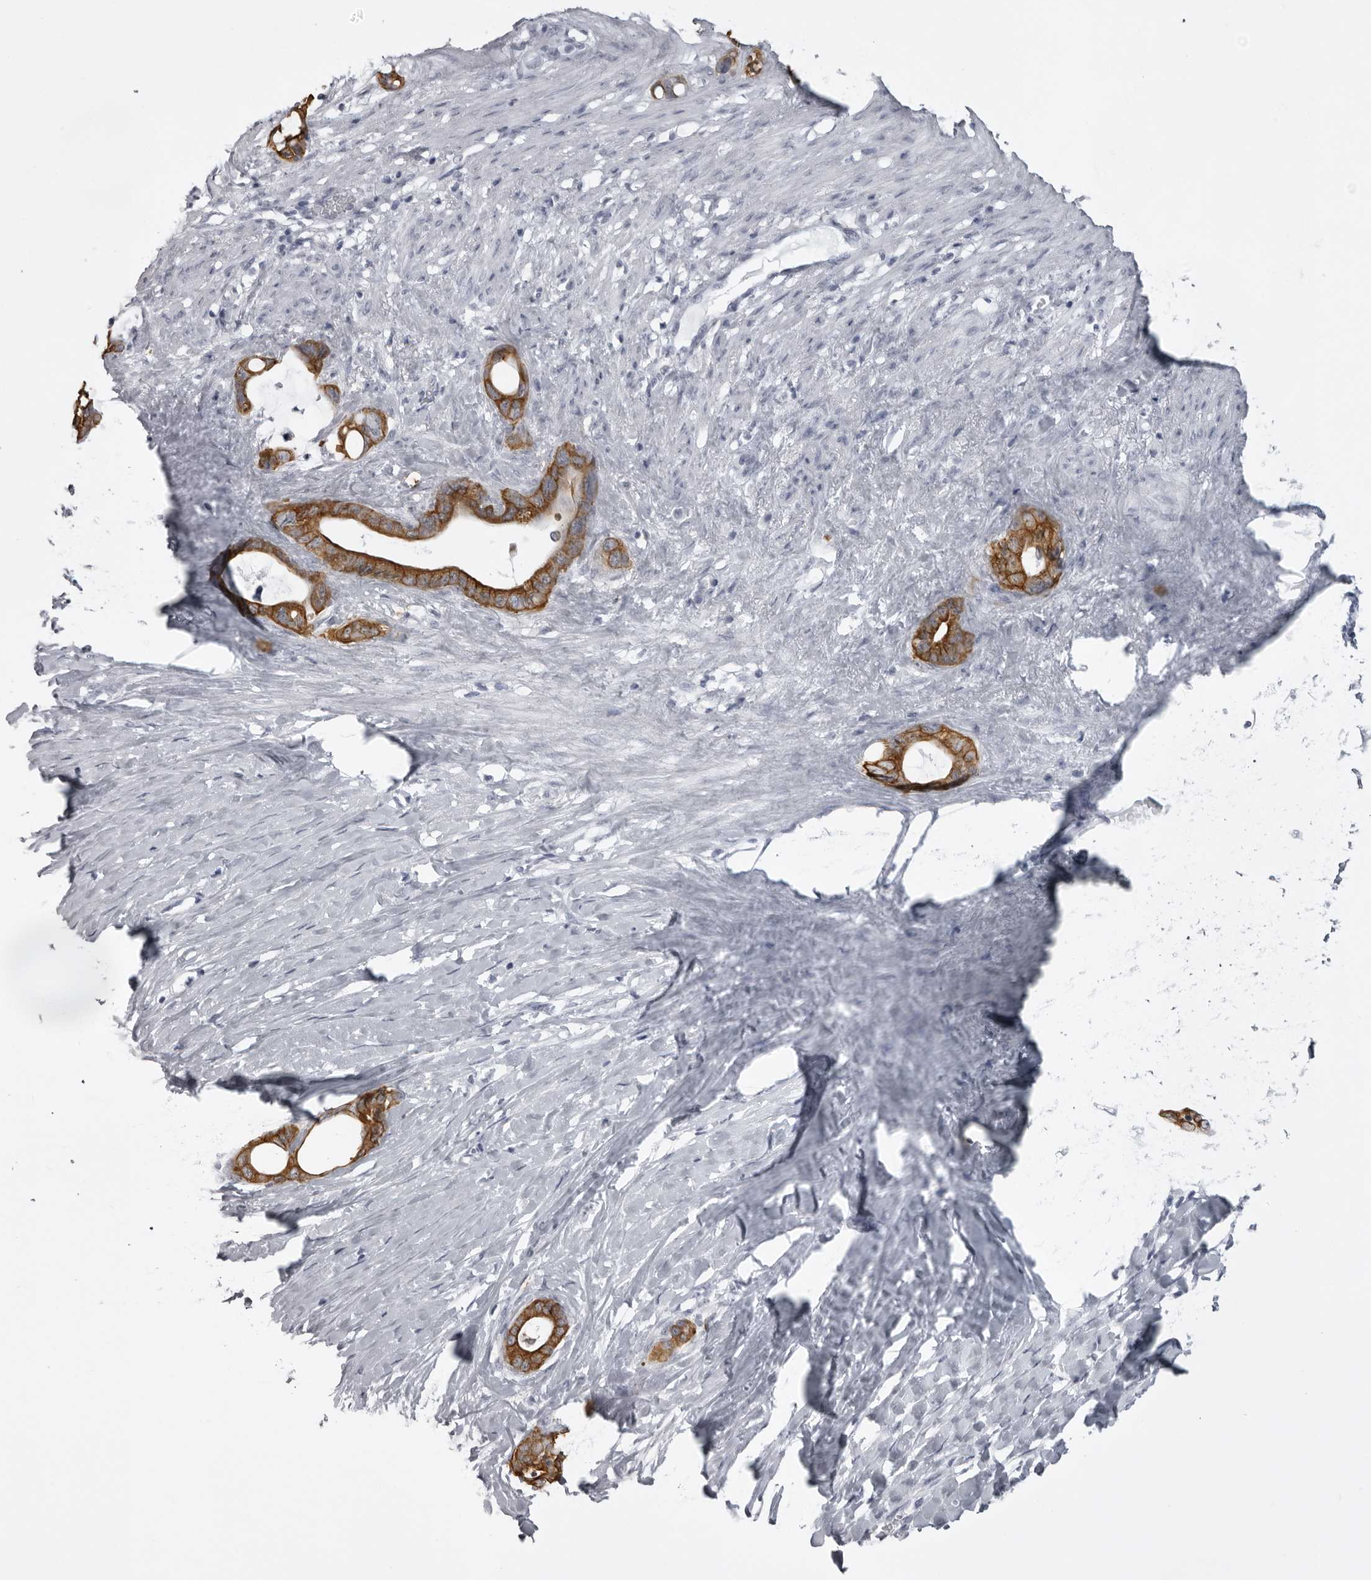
{"staining": {"intensity": "moderate", "quantity": ">75%", "location": "cytoplasmic/membranous"}, "tissue": "stomach cancer", "cell_type": "Tumor cells", "image_type": "cancer", "snomed": [{"axis": "morphology", "description": "Adenocarcinoma, NOS"}, {"axis": "topography", "description": "Stomach"}], "caption": "Brown immunohistochemical staining in human stomach adenocarcinoma reveals moderate cytoplasmic/membranous staining in approximately >75% of tumor cells. The protein is shown in brown color, while the nuclei are stained blue.", "gene": "UROD", "patient": {"sex": "female", "age": 75}}